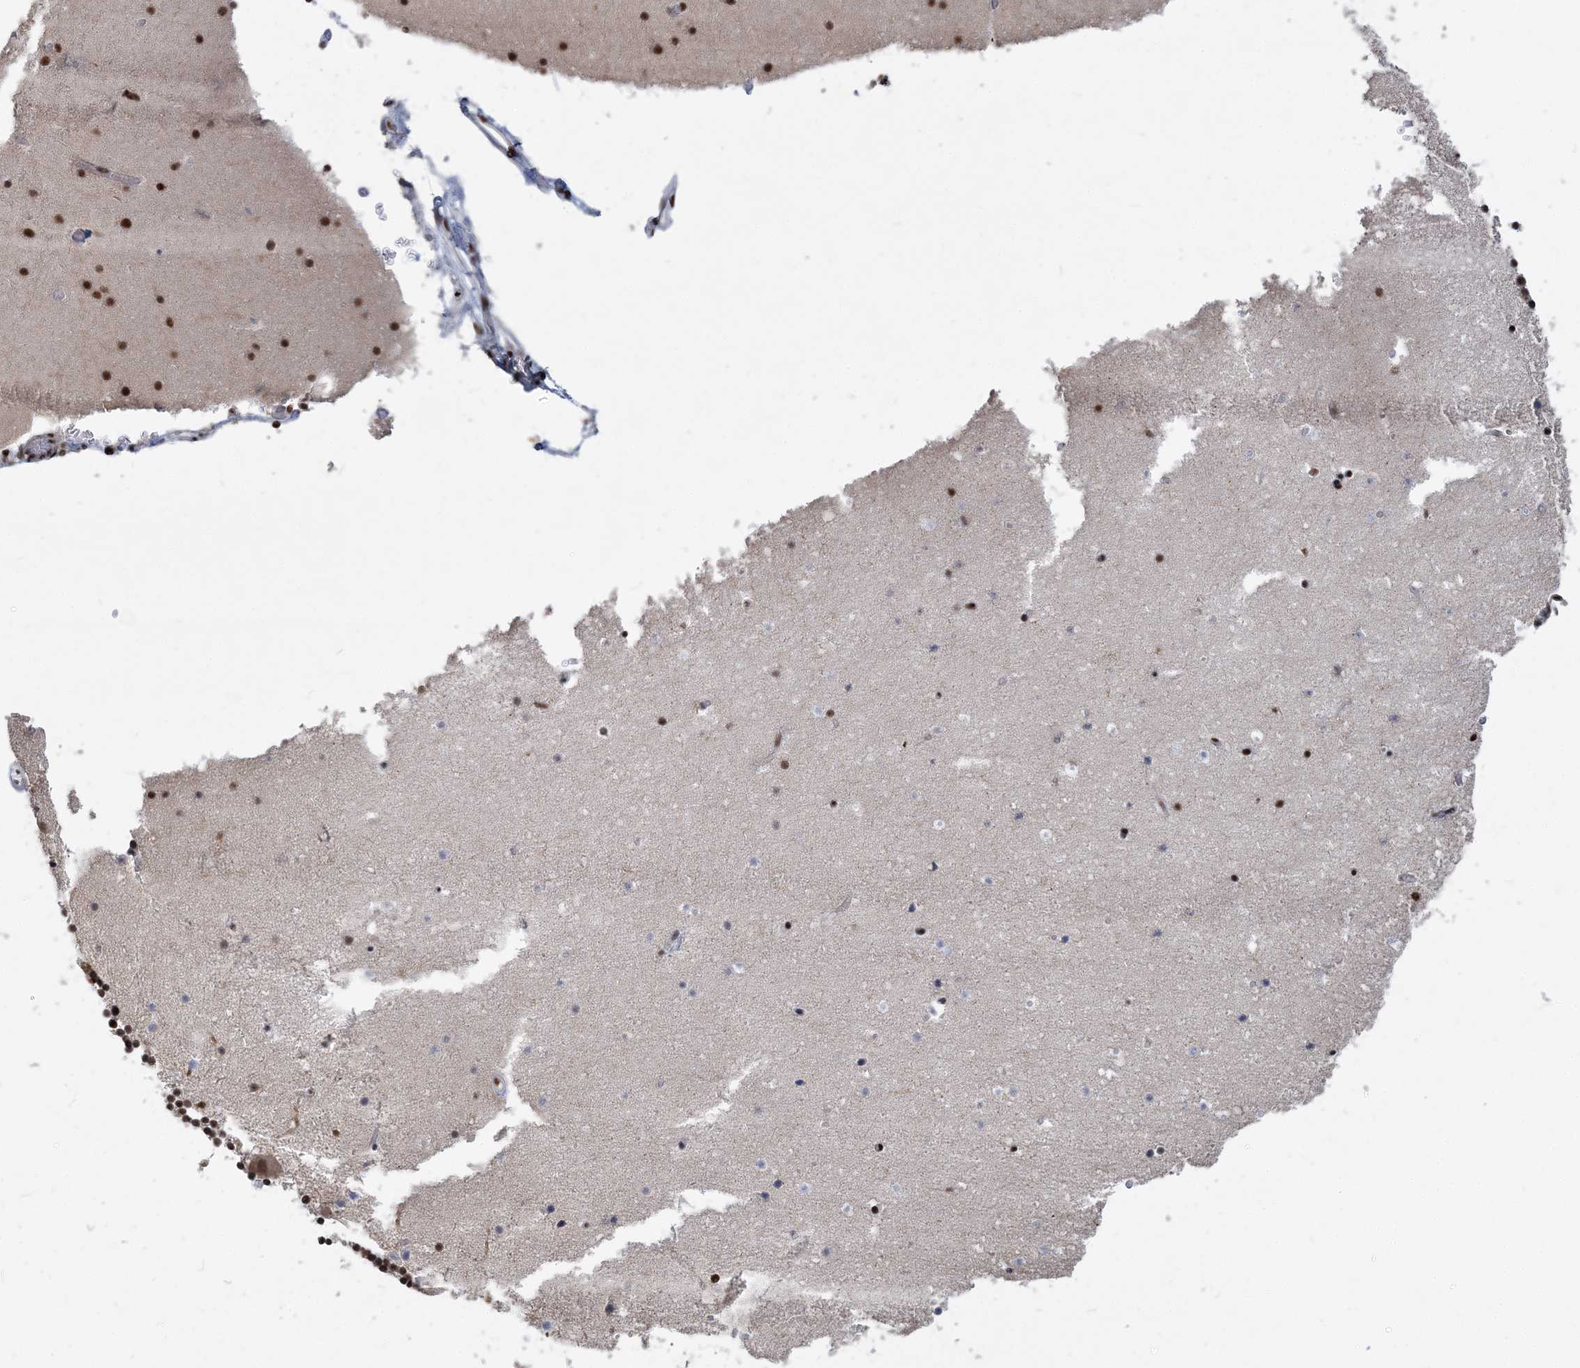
{"staining": {"intensity": "moderate", "quantity": "25%-75%", "location": "cytoplasmic/membranous,nuclear"}, "tissue": "cerebellum", "cell_type": "Cells in granular layer", "image_type": "normal", "snomed": [{"axis": "morphology", "description": "Normal tissue, NOS"}, {"axis": "topography", "description": "Cerebellum"}], "caption": "A medium amount of moderate cytoplasmic/membranous,nuclear positivity is identified in about 25%-75% of cells in granular layer in normal cerebellum.", "gene": "PLRG1", "patient": {"sex": "male", "age": 57}}